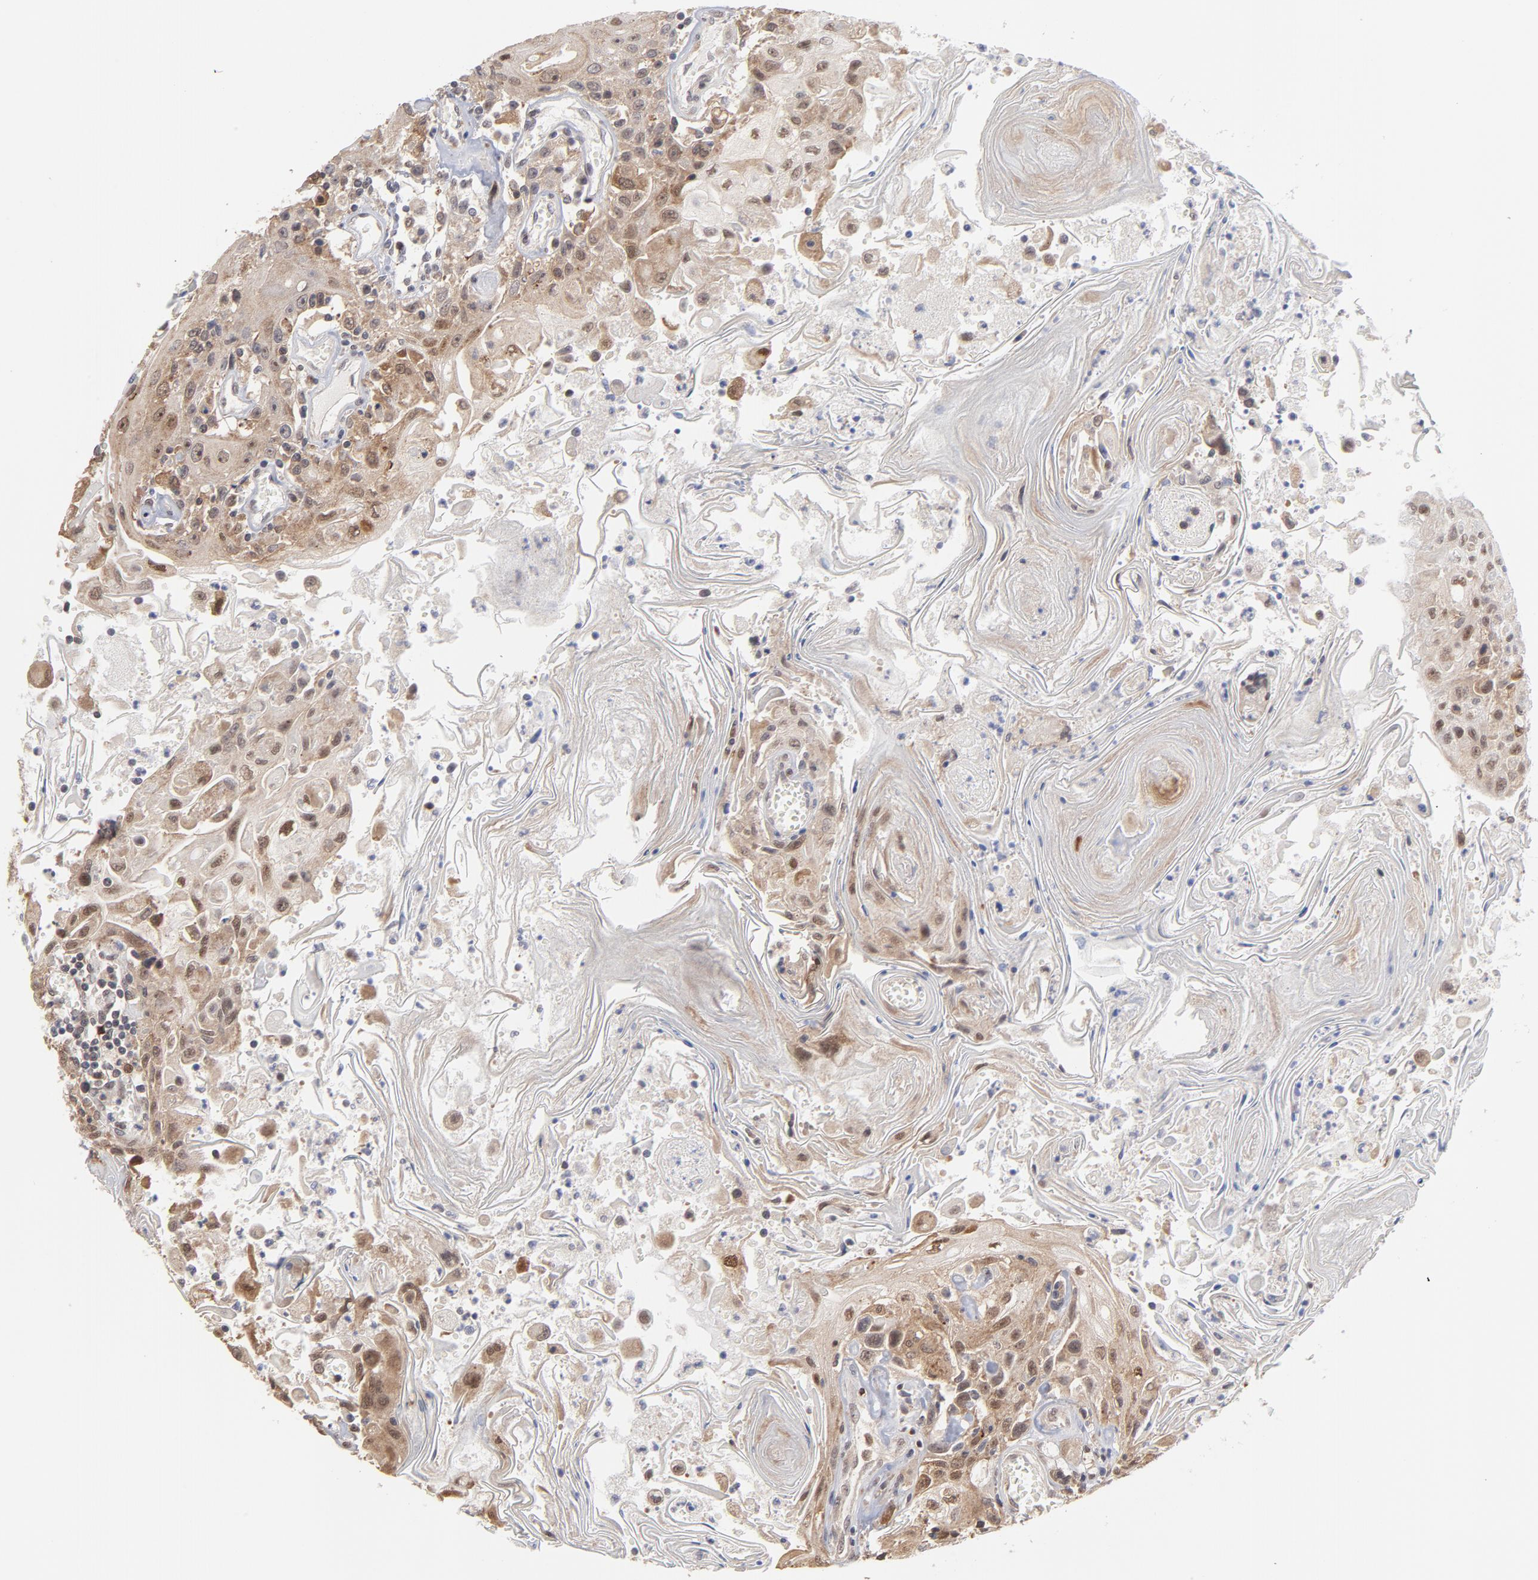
{"staining": {"intensity": "moderate", "quantity": "25%-75%", "location": "cytoplasmic/membranous"}, "tissue": "head and neck cancer", "cell_type": "Tumor cells", "image_type": "cancer", "snomed": [{"axis": "morphology", "description": "Squamous cell carcinoma, NOS"}, {"axis": "topography", "description": "Oral tissue"}, {"axis": "topography", "description": "Head-Neck"}], "caption": "DAB immunohistochemical staining of head and neck cancer (squamous cell carcinoma) reveals moderate cytoplasmic/membranous protein positivity in about 25%-75% of tumor cells.", "gene": "OAS1", "patient": {"sex": "female", "age": 76}}